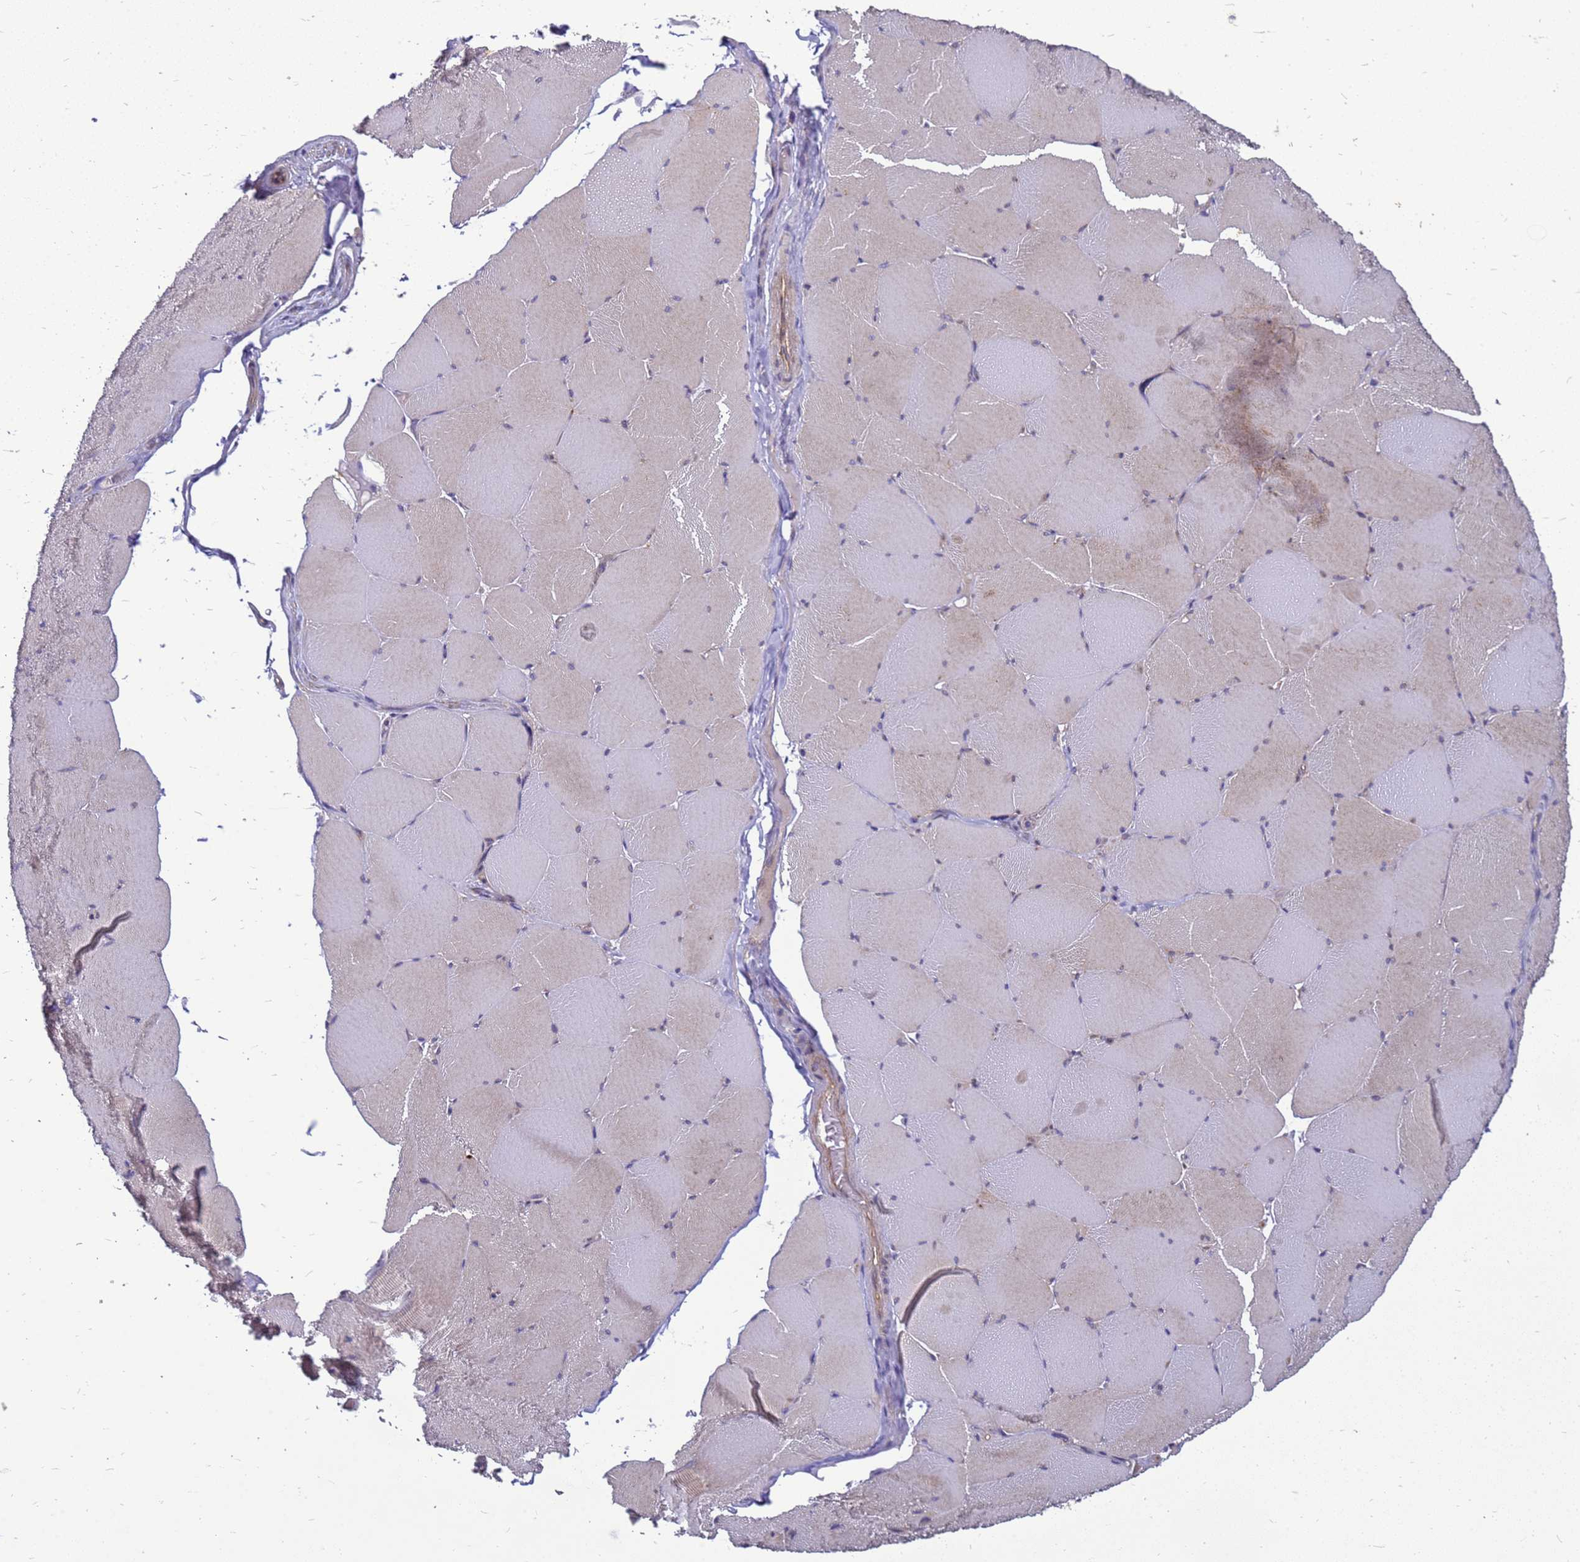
{"staining": {"intensity": "weak", "quantity": "25%-75%", "location": "cytoplasmic/membranous"}, "tissue": "skeletal muscle", "cell_type": "Myocytes", "image_type": "normal", "snomed": [{"axis": "morphology", "description": "Normal tissue, NOS"}, {"axis": "topography", "description": "Skeletal muscle"}, {"axis": "topography", "description": "Head-Neck"}], "caption": "A photomicrograph of skeletal muscle stained for a protein reveals weak cytoplasmic/membranous brown staining in myocytes.", "gene": "ENOPH1", "patient": {"sex": "male", "age": 66}}